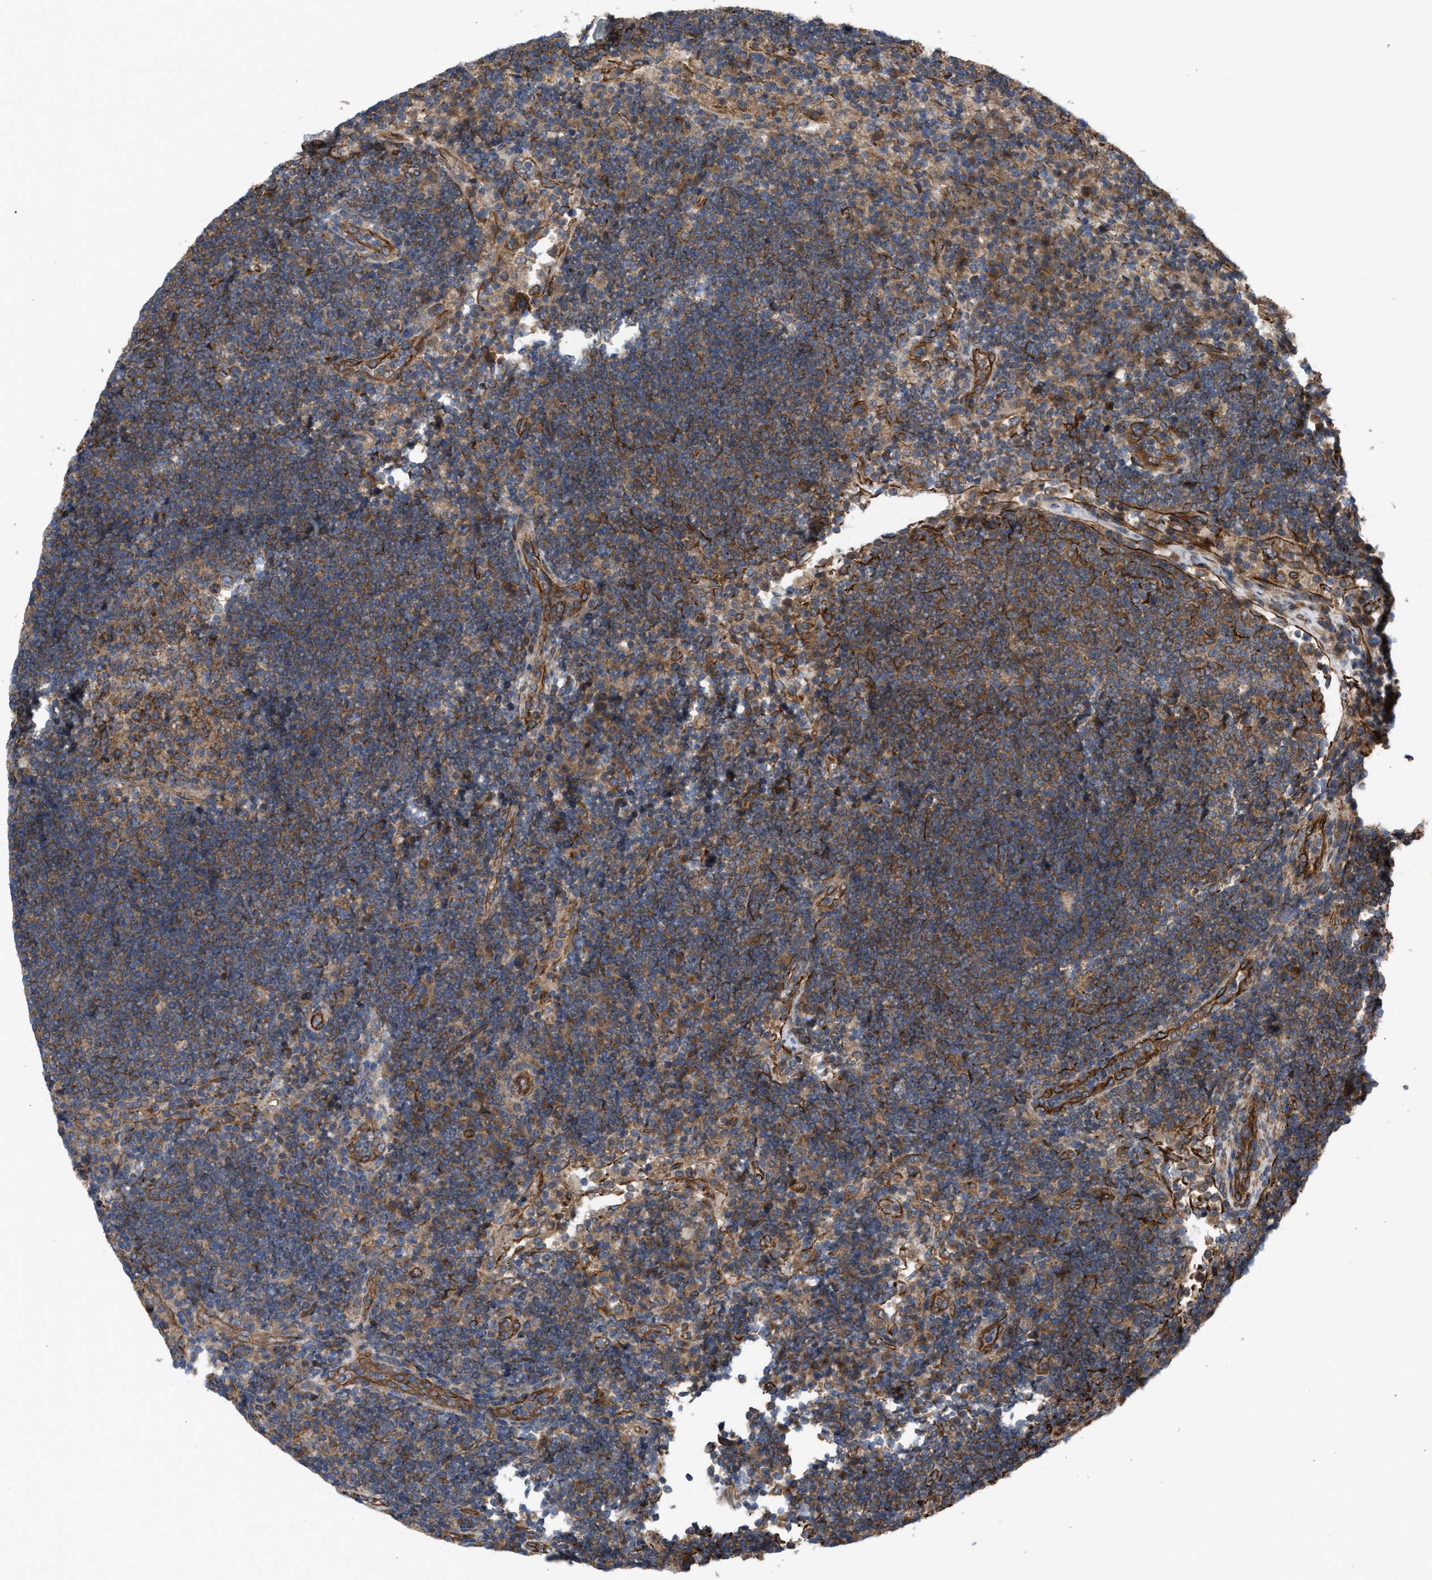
{"staining": {"intensity": "moderate", "quantity": ">75%", "location": "cytoplasmic/membranous"}, "tissue": "lymph node", "cell_type": "Germinal center cells", "image_type": "normal", "snomed": [{"axis": "morphology", "description": "Normal tissue, NOS"}, {"axis": "topography", "description": "Lymph node"}], "caption": "The micrograph shows a brown stain indicating the presence of a protein in the cytoplasmic/membranous of germinal center cells in lymph node.", "gene": "EPS15L1", "patient": {"sex": "female", "age": 53}}